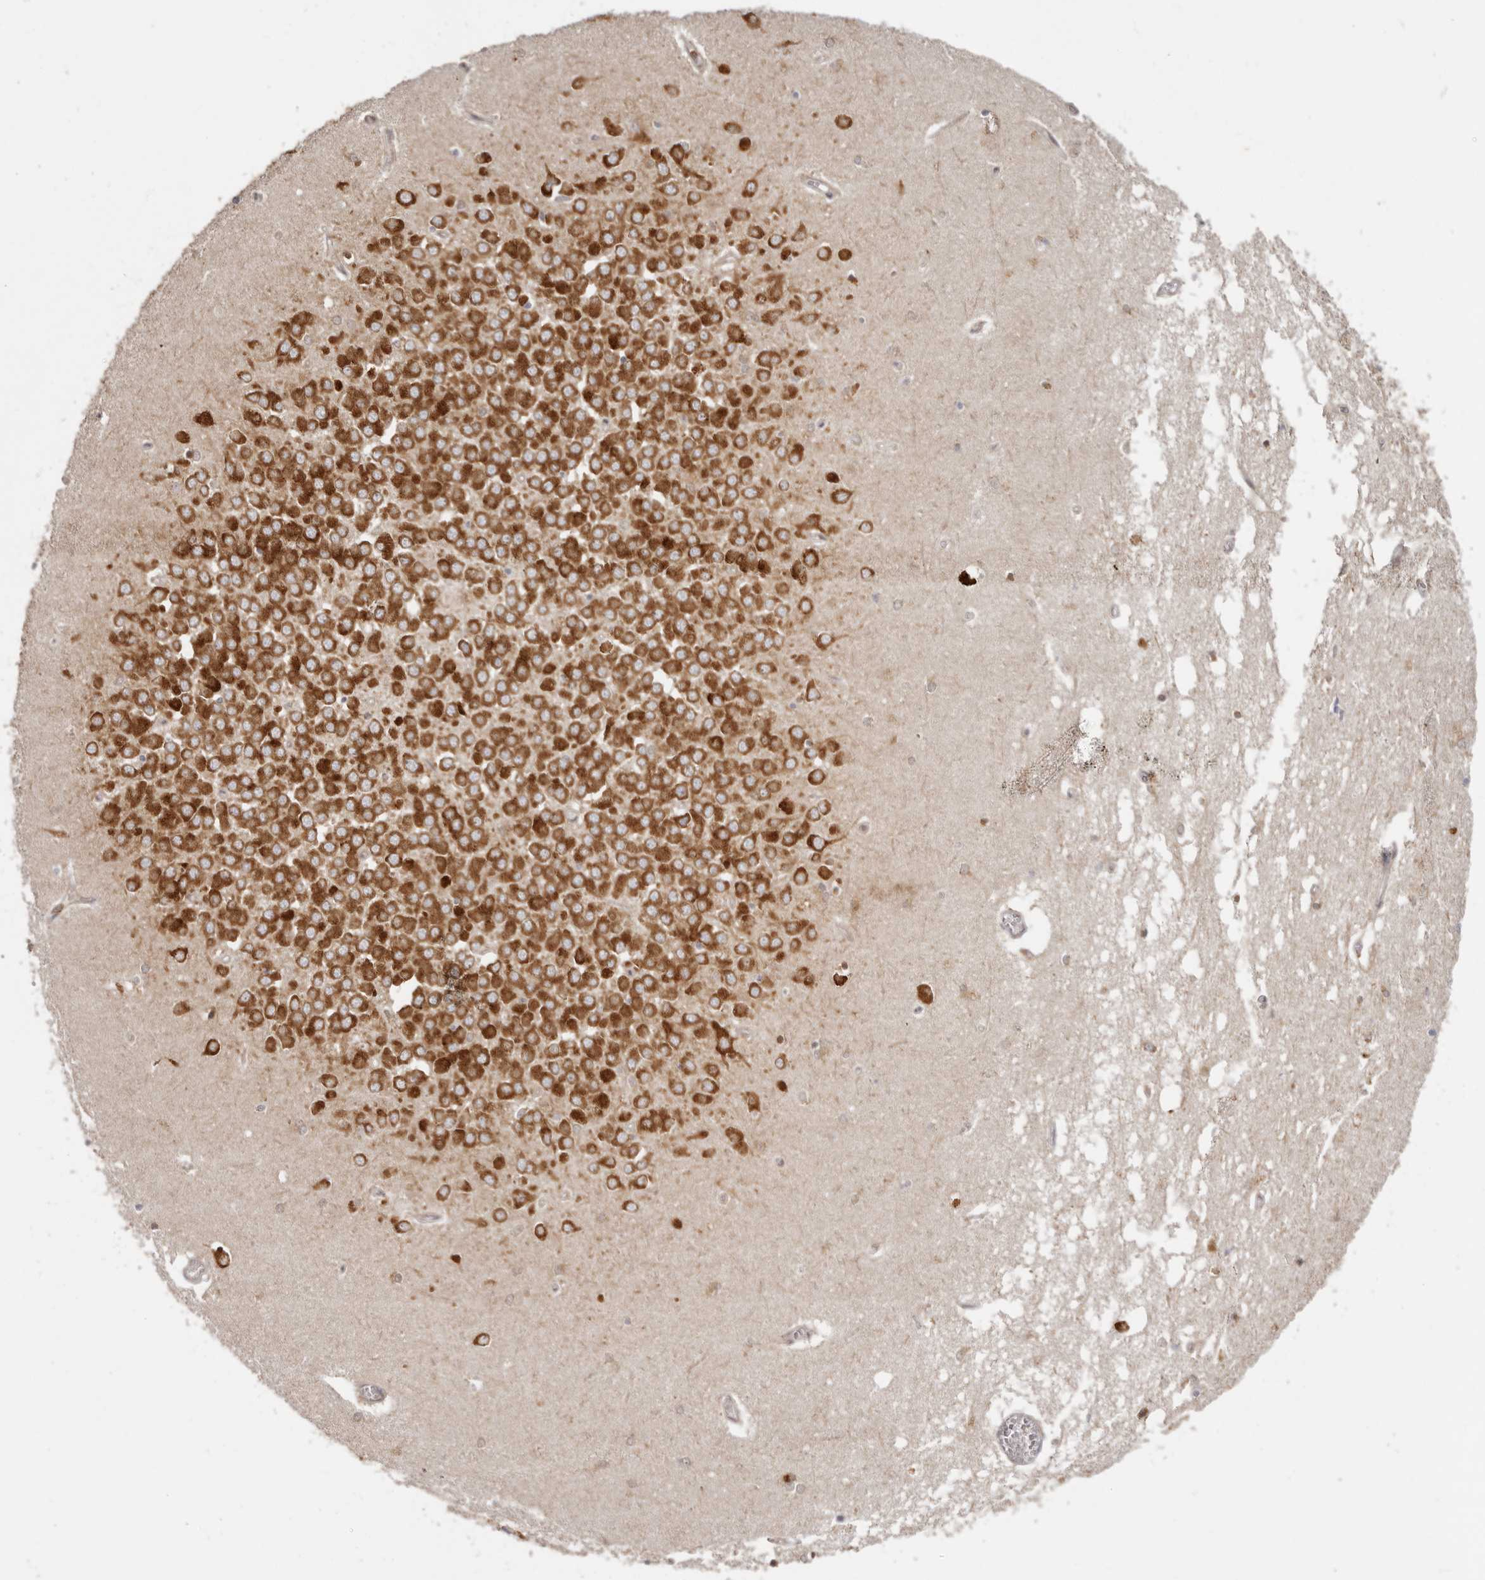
{"staining": {"intensity": "moderate", "quantity": "<25%", "location": "cytoplasmic/membranous"}, "tissue": "hippocampus", "cell_type": "Glial cells", "image_type": "normal", "snomed": [{"axis": "morphology", "description": "Normal tissue, NOS"}, {"axis": "topography", "description": "Hippocampus"}], "caption": "Immunohistochemical staining of benign human hippocampus demonstrates low levels of moderate cytoplasmic/membranous staining in approximately <25% of glial cells. (brown staining indicates protein expression, while blue staining denotes nuclei).", "gene": "EEF1E1", "patient": {"sex": "male", "age": 70}}